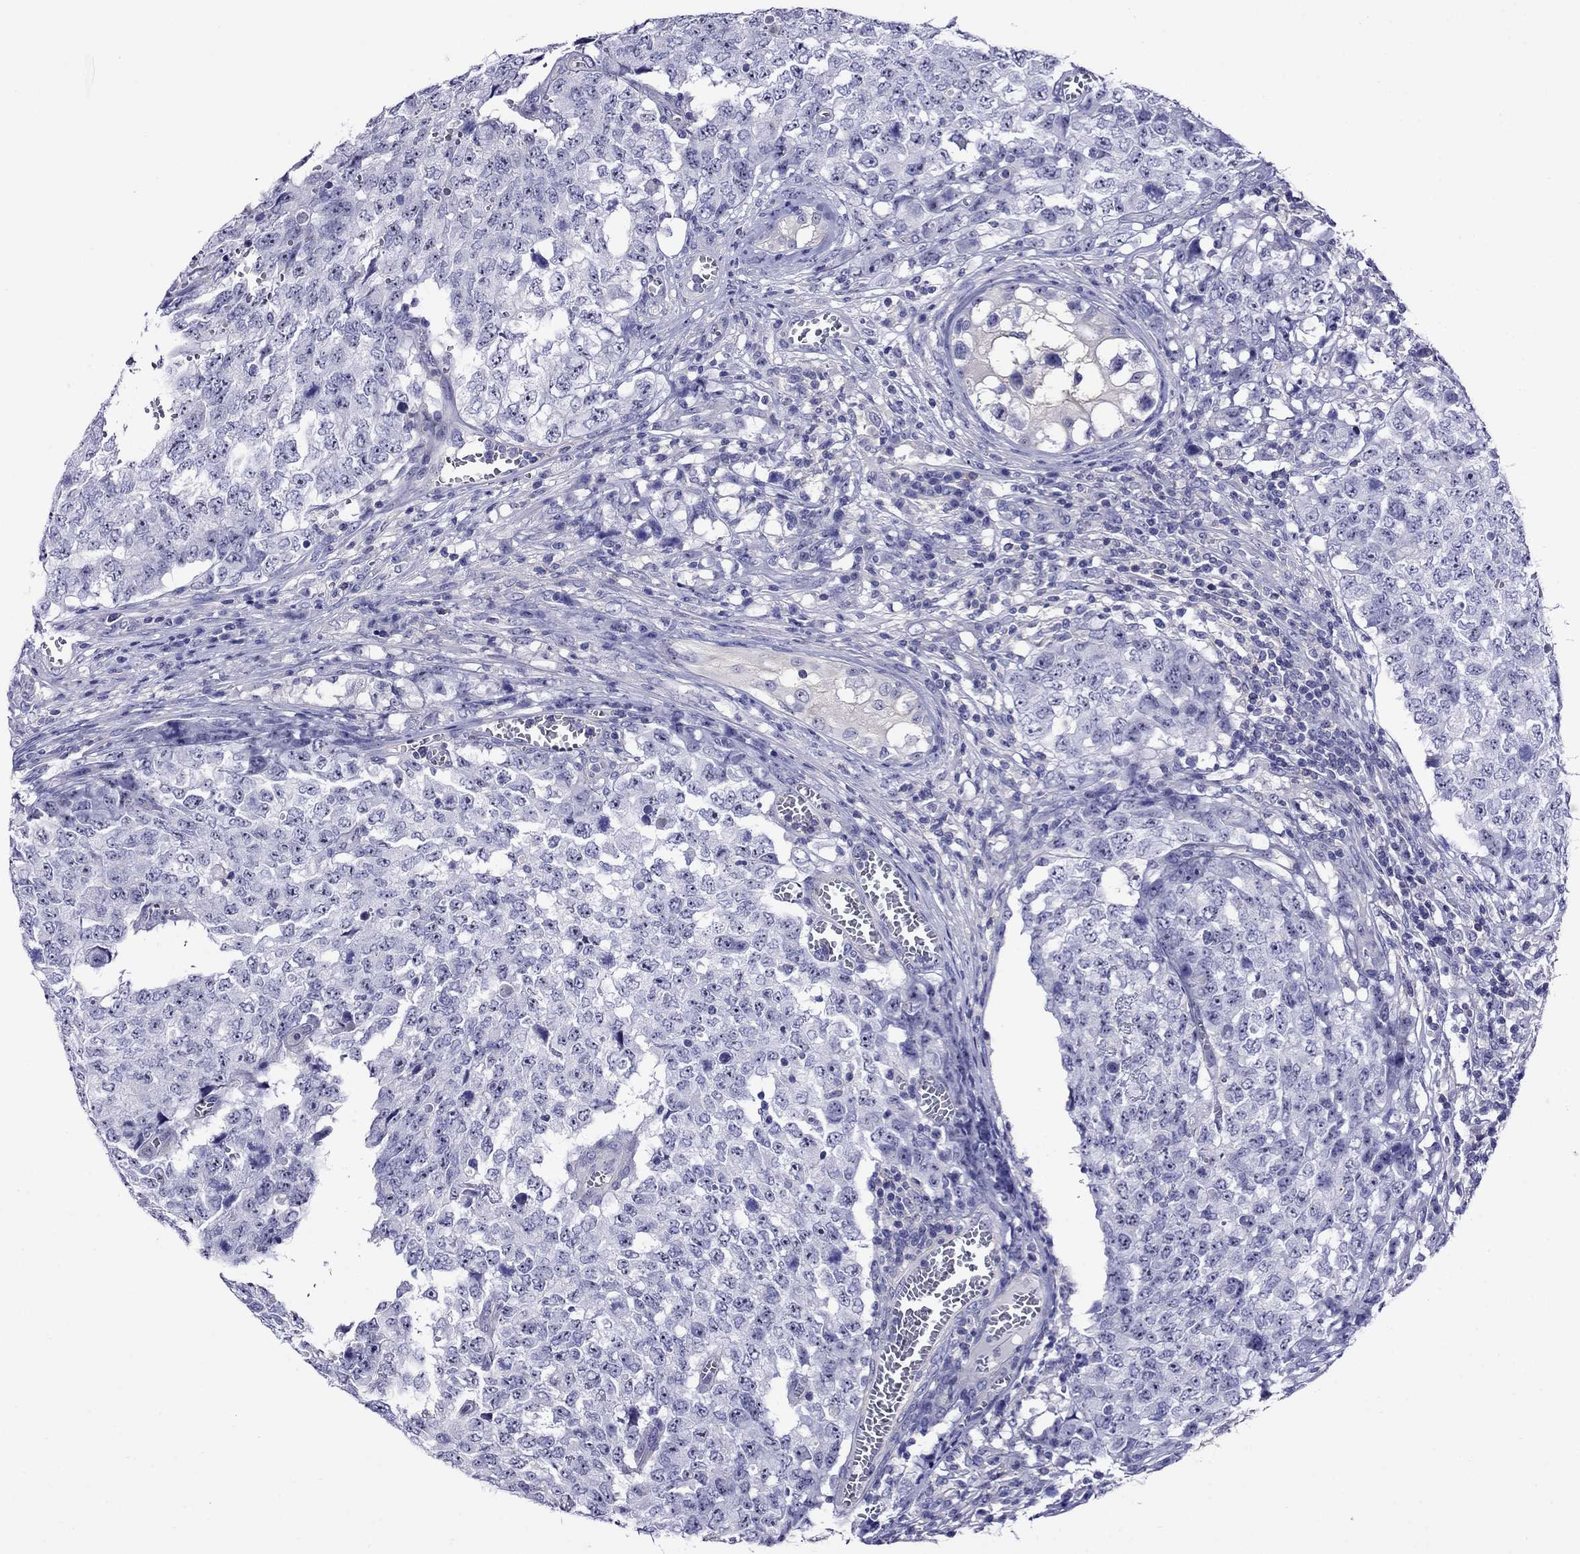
{"staining": {"intensity": "negative", "quantity": "none", "location": "none"}, "tissue": "testis cancer", "cell_type": "Tumor cells", "image_type": "cancer", "snomed": [{"axis": "morphology", "description": "Carcinoma, Embryonal, NOS"}, {"axis": "topography", "description": "Testis"}], "caption": "Immunohistochemistry (IHC) micrograph of embryonal carcinoma (testis) stained for a protein (brown), which reveals no expression in tumor cells.", "gene": "SCG2", "patient": {"sex": "male", "age": 23}}